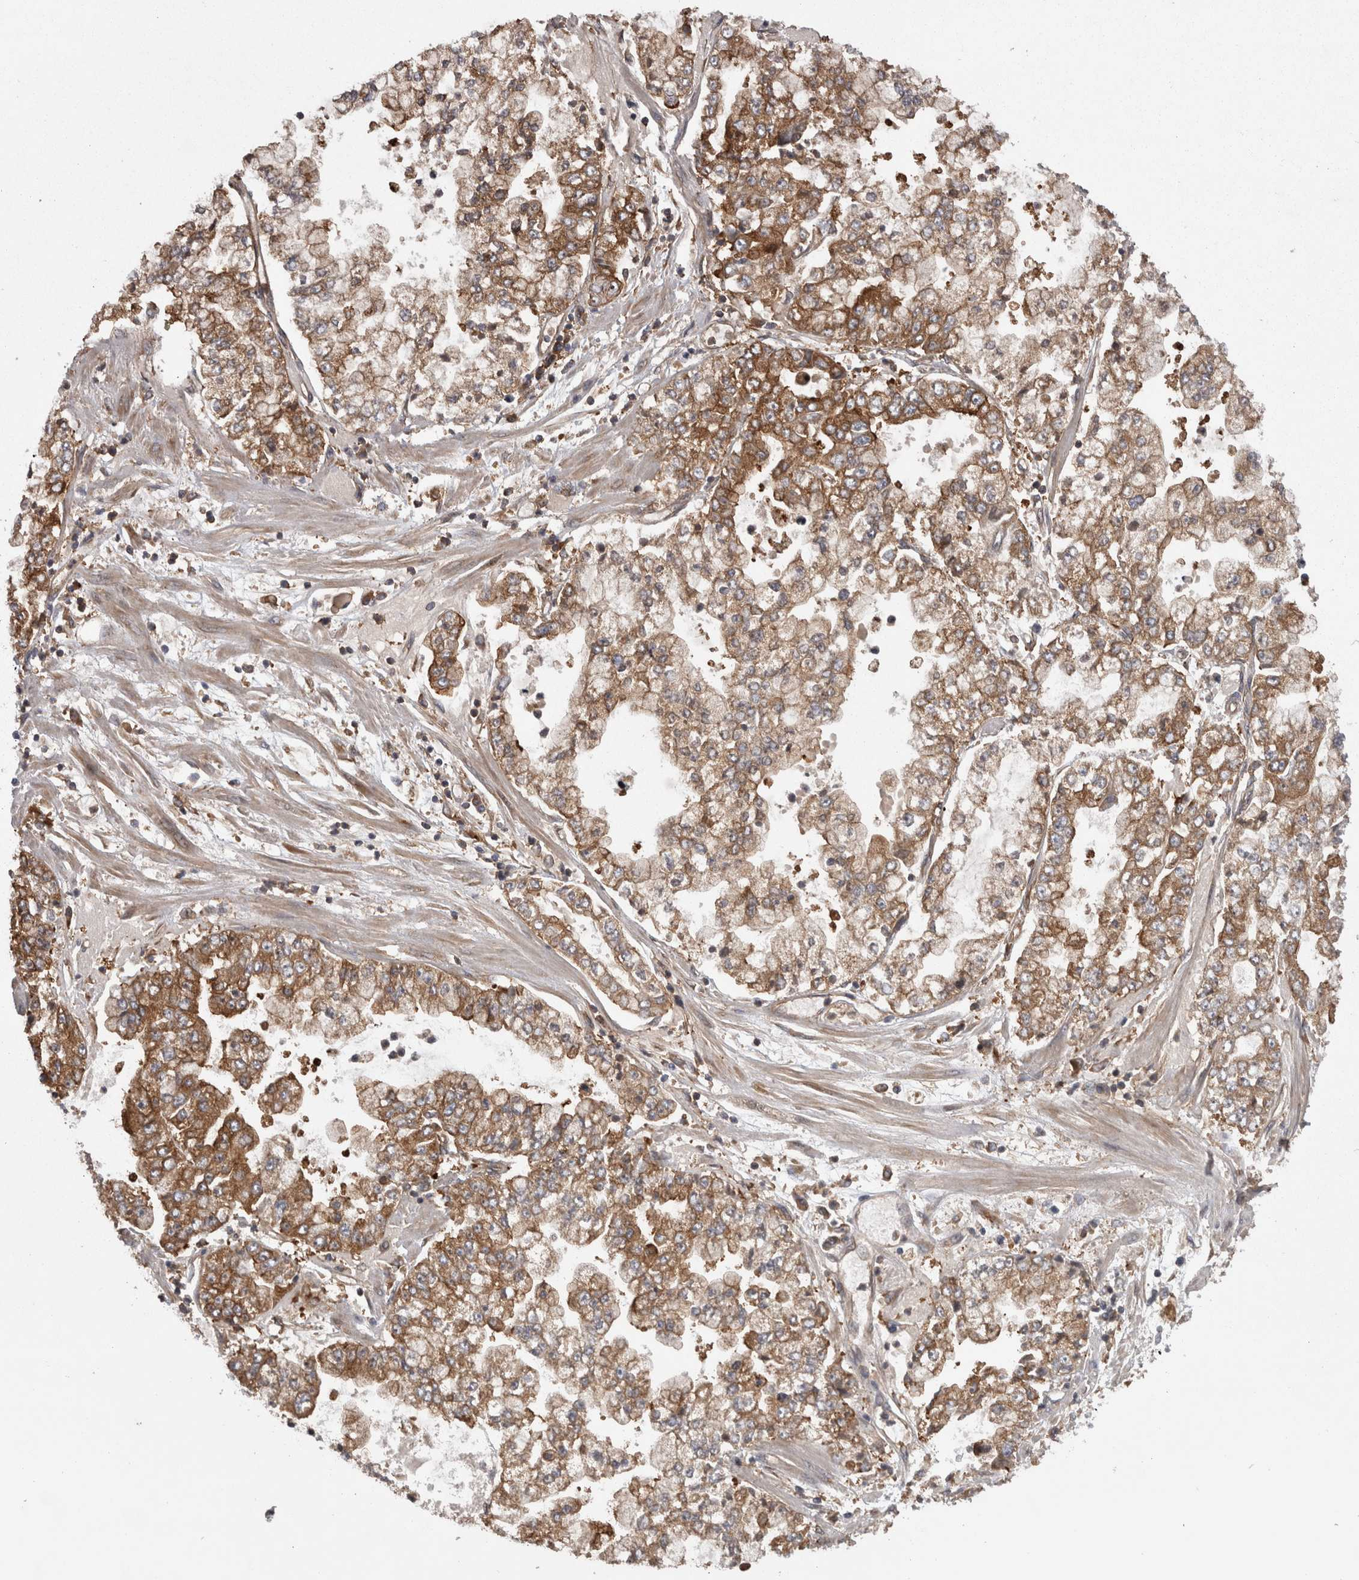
{"staining": {"intensity": "moderate", "quantity": ">75%", "location": "cytoplasmic/membranous"}, "tissue": "stomach cancer", "cell_type": "Tumor cells", "image_type": "cancer", "snomed": [{"axis": "morphology", "description": "Adenocarcinoma, NOS"}, {"axis": "topography", "description": "Stomach"}], "caption": "Immunohistochemical staining of human stomach adenocarcinoma demonstrates medium levels of moderate cytoplasmic/membranous protein expression in approximately >75% of tumor cells.", "gene": "SMCR8", "patient": {"sex": "male", "age": 76}}